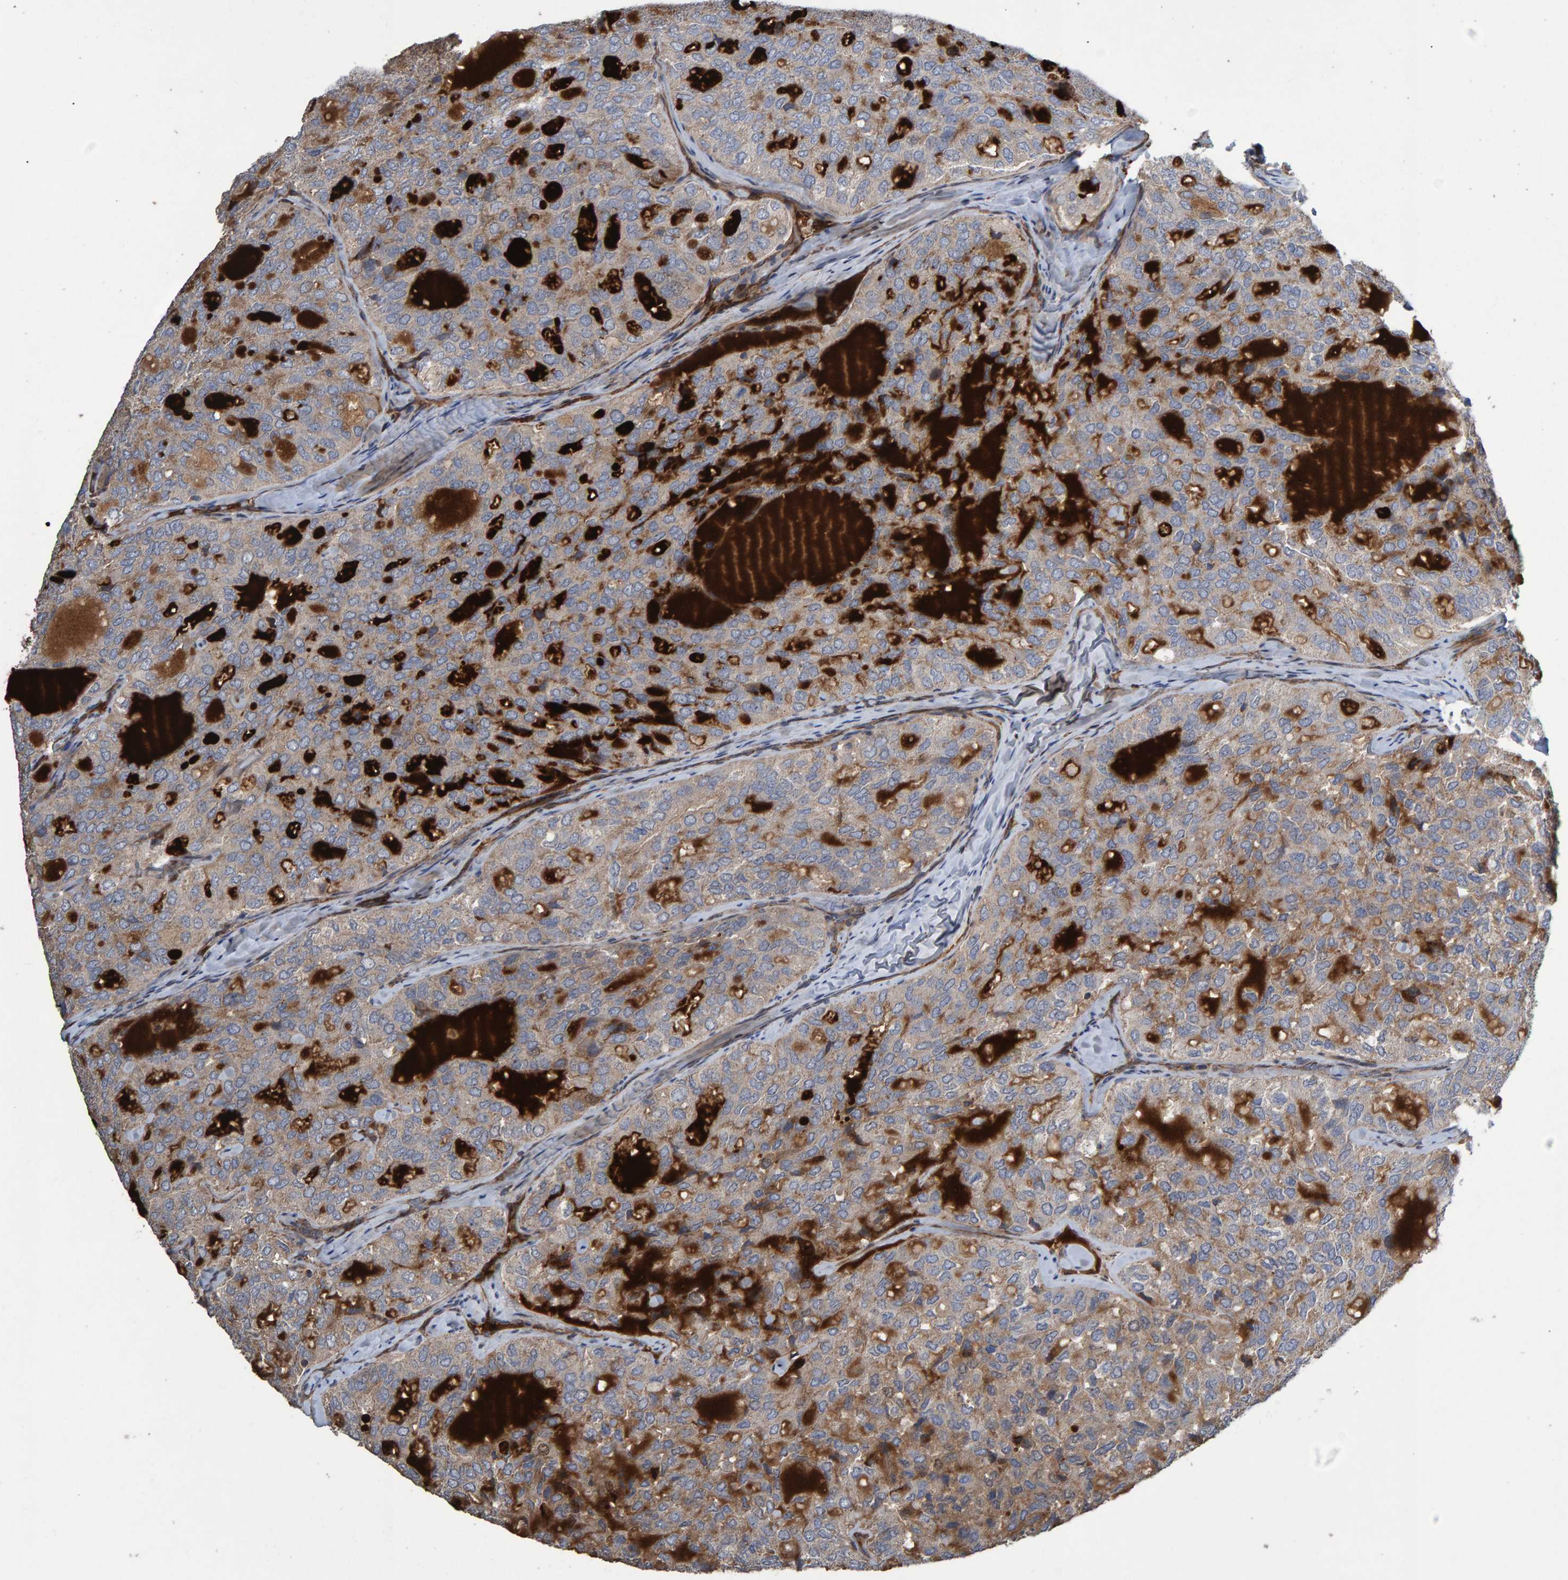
{"staining": {"intensity": "weak", "quantity": "25%-75%", "location": "cytoplasmic/membranous"}, "tissue": "thyroid cancer", "cell_type": "Tumor cells", "image_type": "cancer", "snomed": [{"axis": "morphology", "description": "Follicular adenoma carcinoma, NOS"}, {"axis": "topography", "description": "Thyroid gland"}], "caption": "This micrograph exhibits follicular adenoma carcinoma (thyroid) stained with immunohistochemistry to label a protein in brown. The cytoplasmic/membranous of tumor cells show weak positivity for the protein. Nuclei are counter-stained blue.", "gene": "SLIT2", "patient": {"sex": "male", "age": 75}}